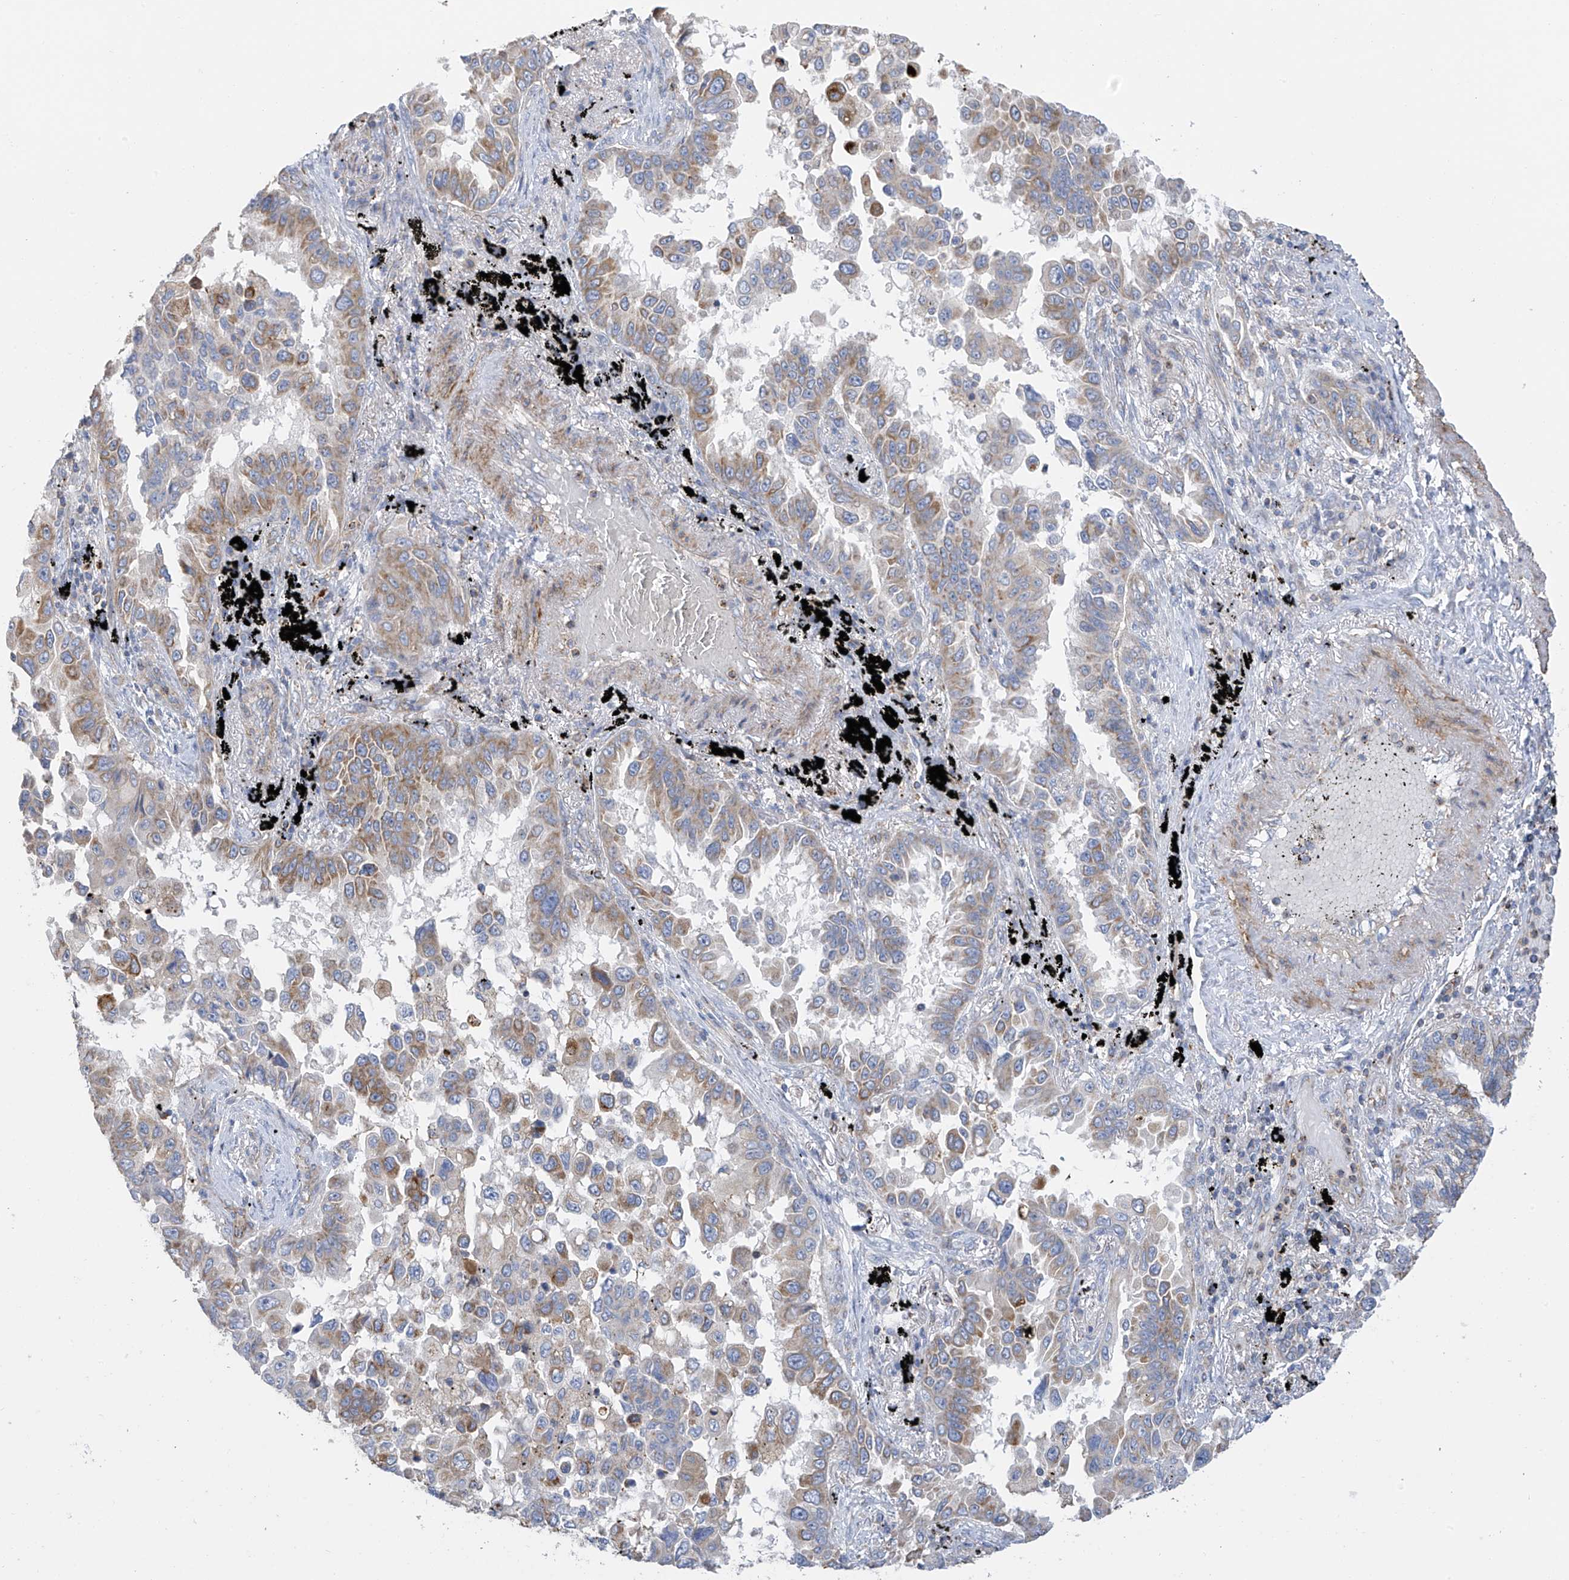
{"staining": {"intensity": "moderate", "quantity": "25%-75%", "location": "cytoplasmic/membranous"}, "tissue": "lung cancer", "cell_type": "Tumor cells", "image_type": "cancer", "snomed": [{"axis": "morphology", "description": "Adenocarcinoma, NOS"}, {"axis": "topography", "description": "Lung"}], "caption": "A high-resolution histopathology image shows immunohistochemistry (IHC) staining of lung adenocarcinoma, which shows moderate cytoplasmic/membranous positivity in approximately 25%-75% of tumor cells.", "gene": "ITM2B", "patient": {"sex": "female", "age": 67}}